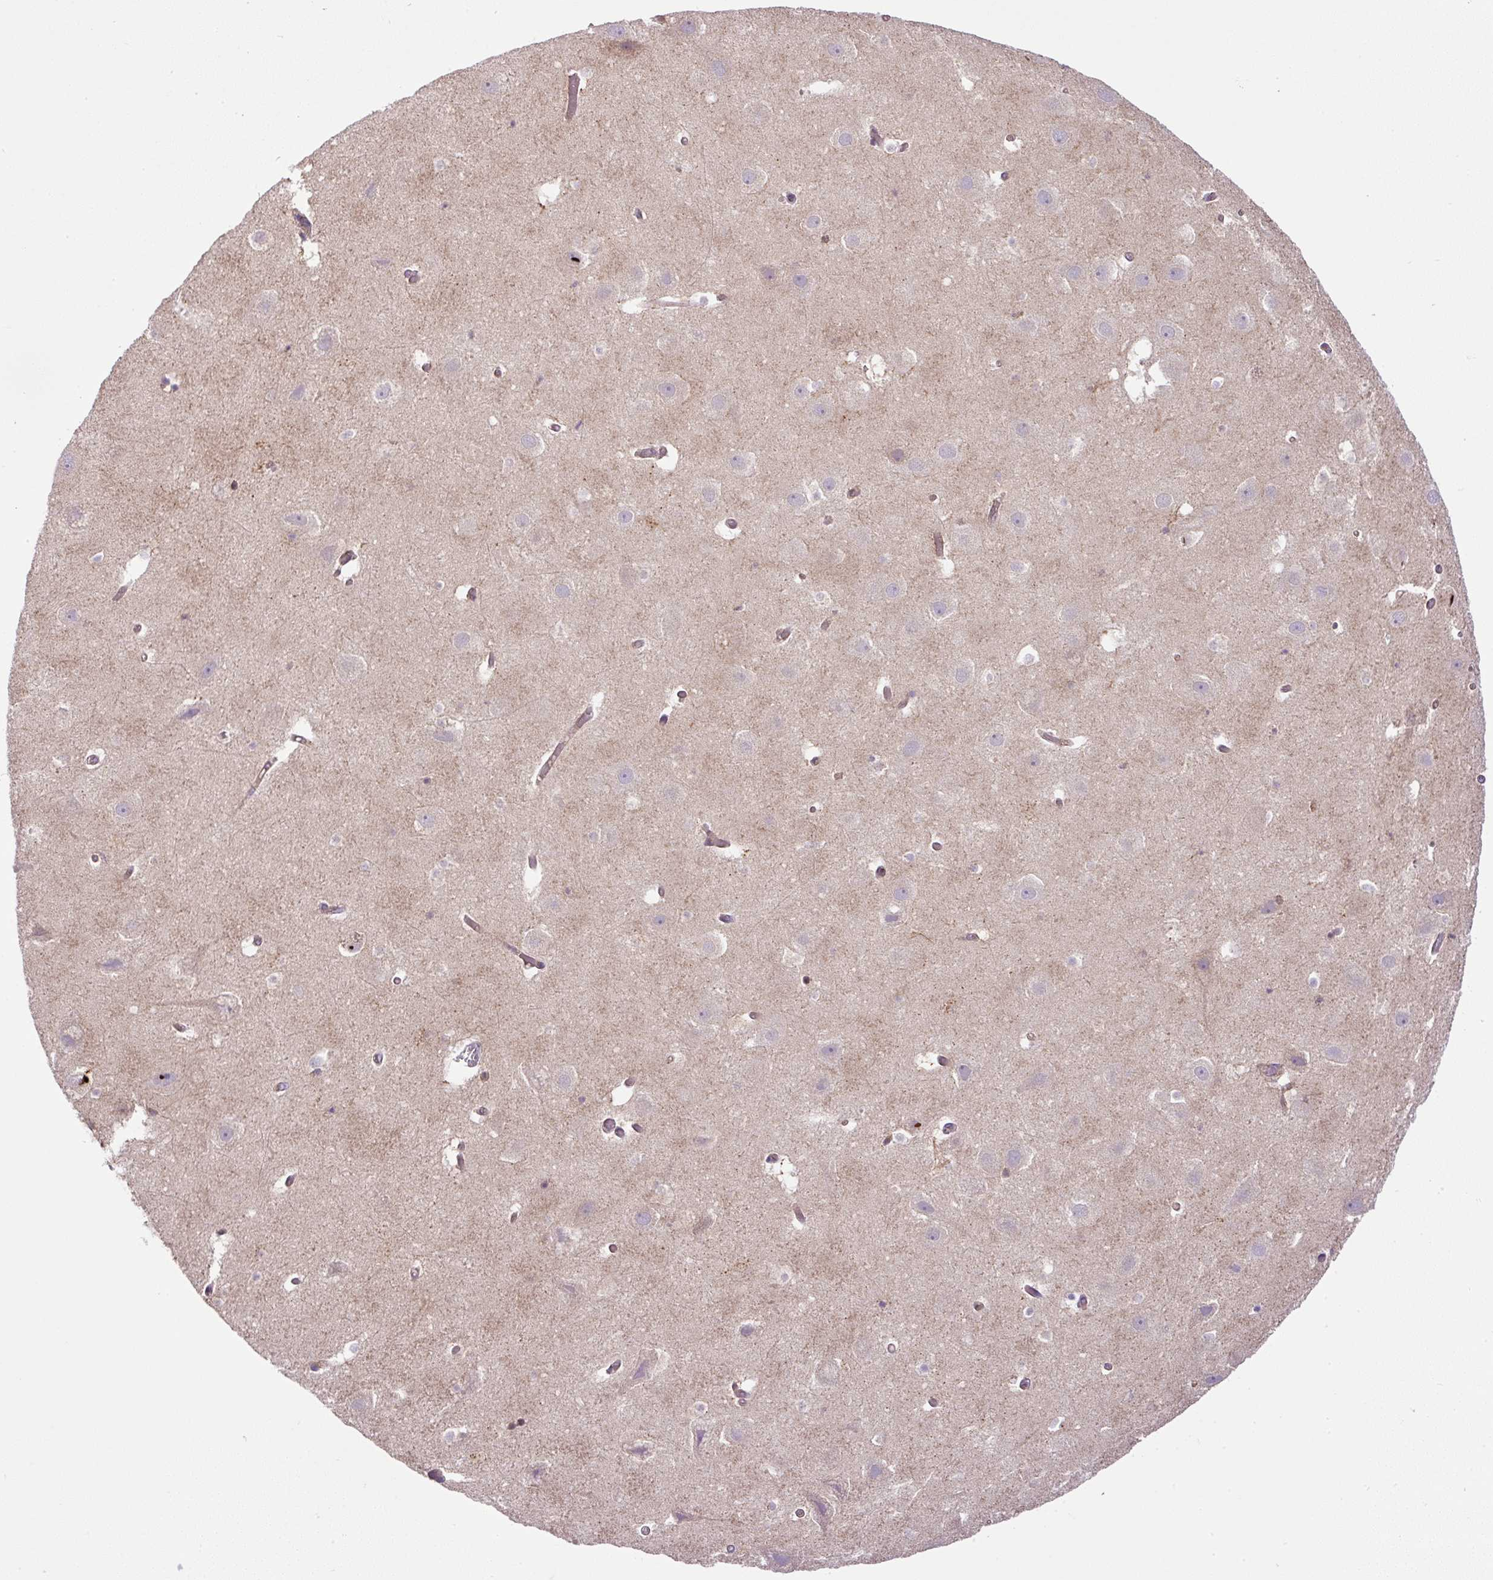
{"staining": {"intensity": "negative", "quantity": "none", "location": "none"}, "tissue": "hippocampus", "cell_type": "Glial cells", "image_type": "normal", "snomed": [{"axis": "morphology", "description": "Normal tissue, NOS"}, {"axis": "topography", "description": "Hippocampus"}], "caption": "Micrograph shows no protein expression in glial cells of unremarkable hippocampus.", "gene": "ZNF547", "patient": {"sex": "female", "age": 52}}